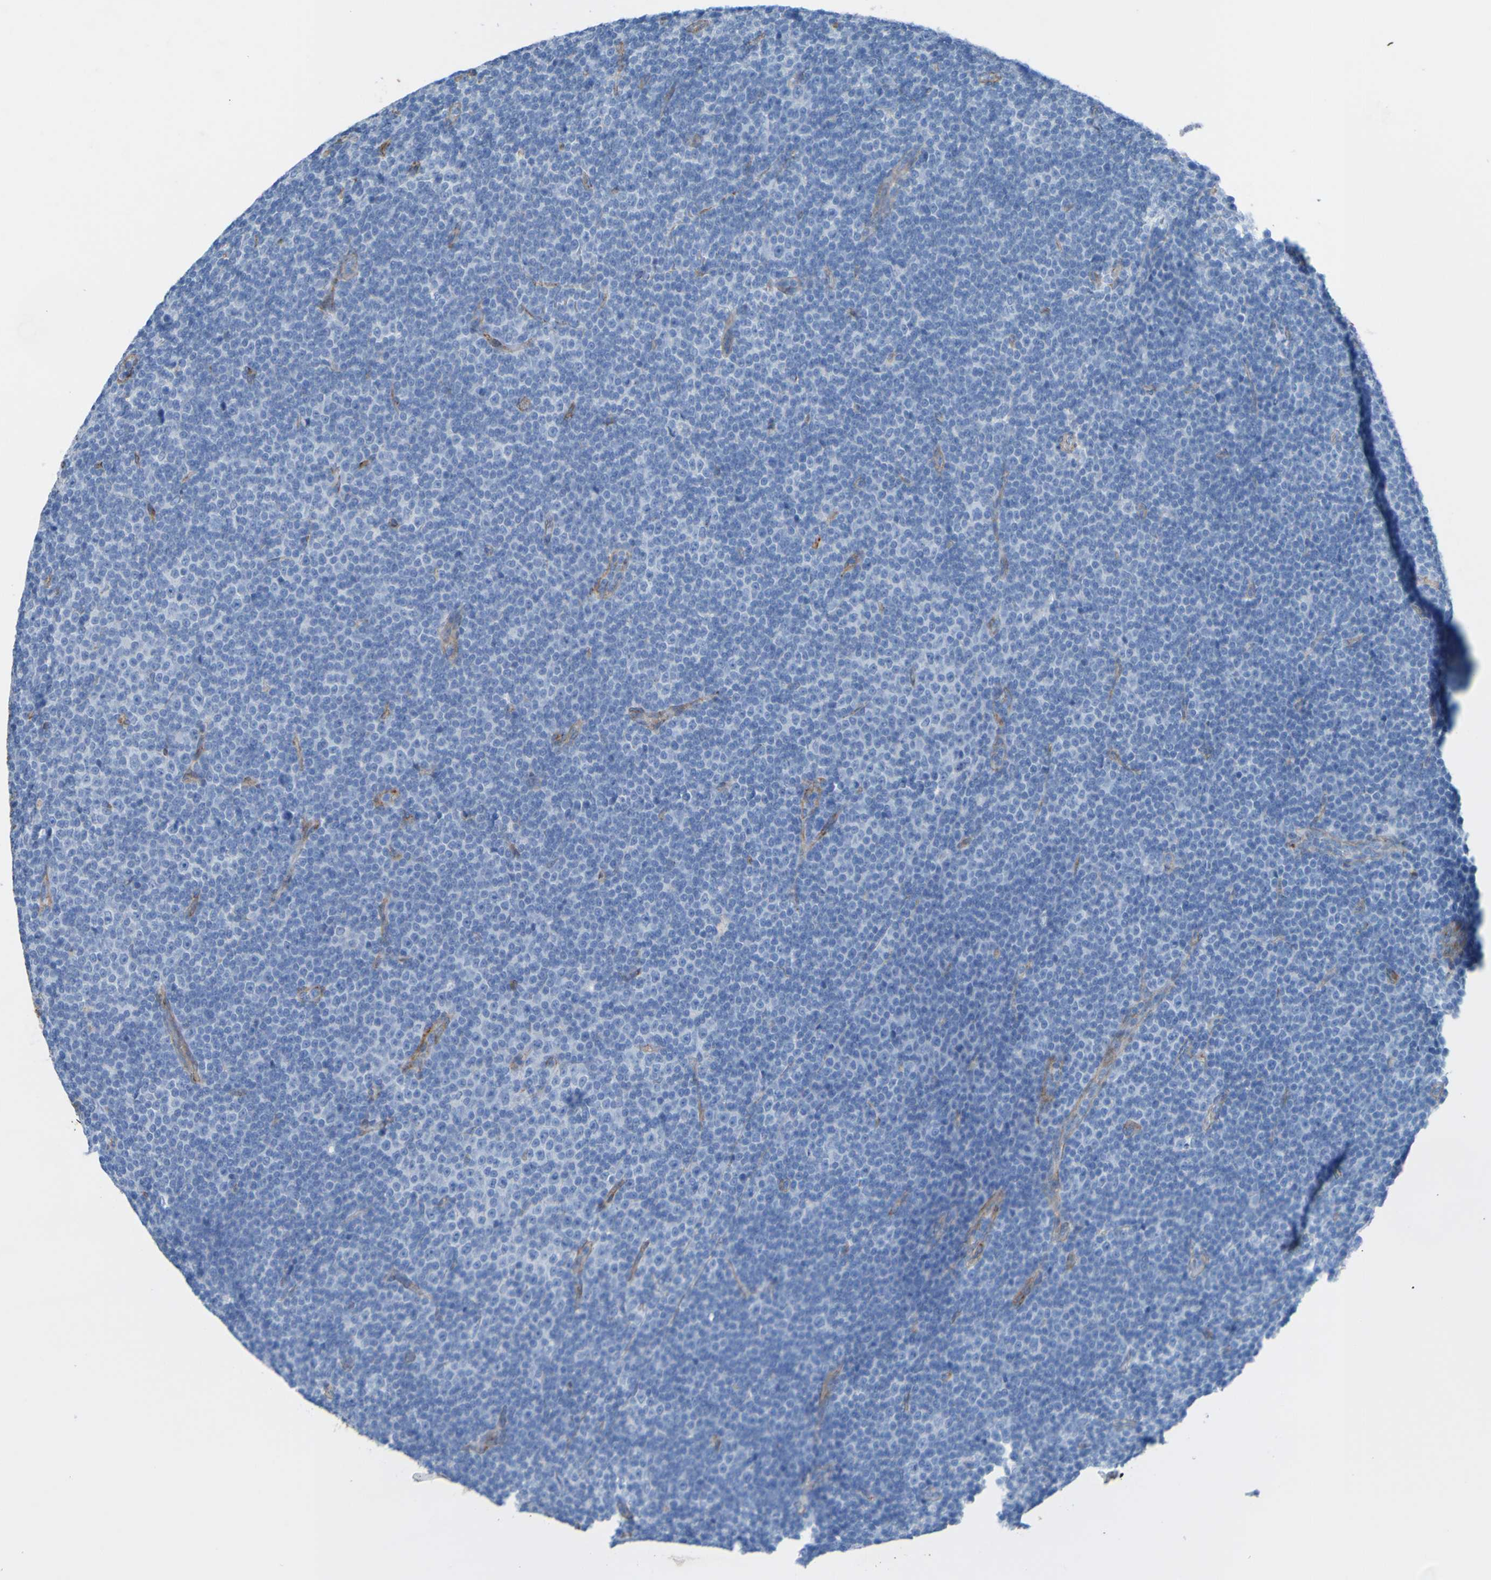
{"staining": {"intensity": "negative", "quantity": "none", "location": "none"}, "tissue": "lymphoma", "cell_type": "Tumor cells", "image_type": "cancer", "snomed": [{"axis": "morphology", "description": "Malignant lymphoma, non-Hodgkin's type, Low grade"}, {"axis": "topography", "description": "Lymph node"}], "caption": "Histopathology image shows no protein staining in tumor cells of low-grade malignant lymphoma, non-Hodgkin's type tissue.", "gene": "COL4A2", "patient": {"sex": "female", "age": 67}}